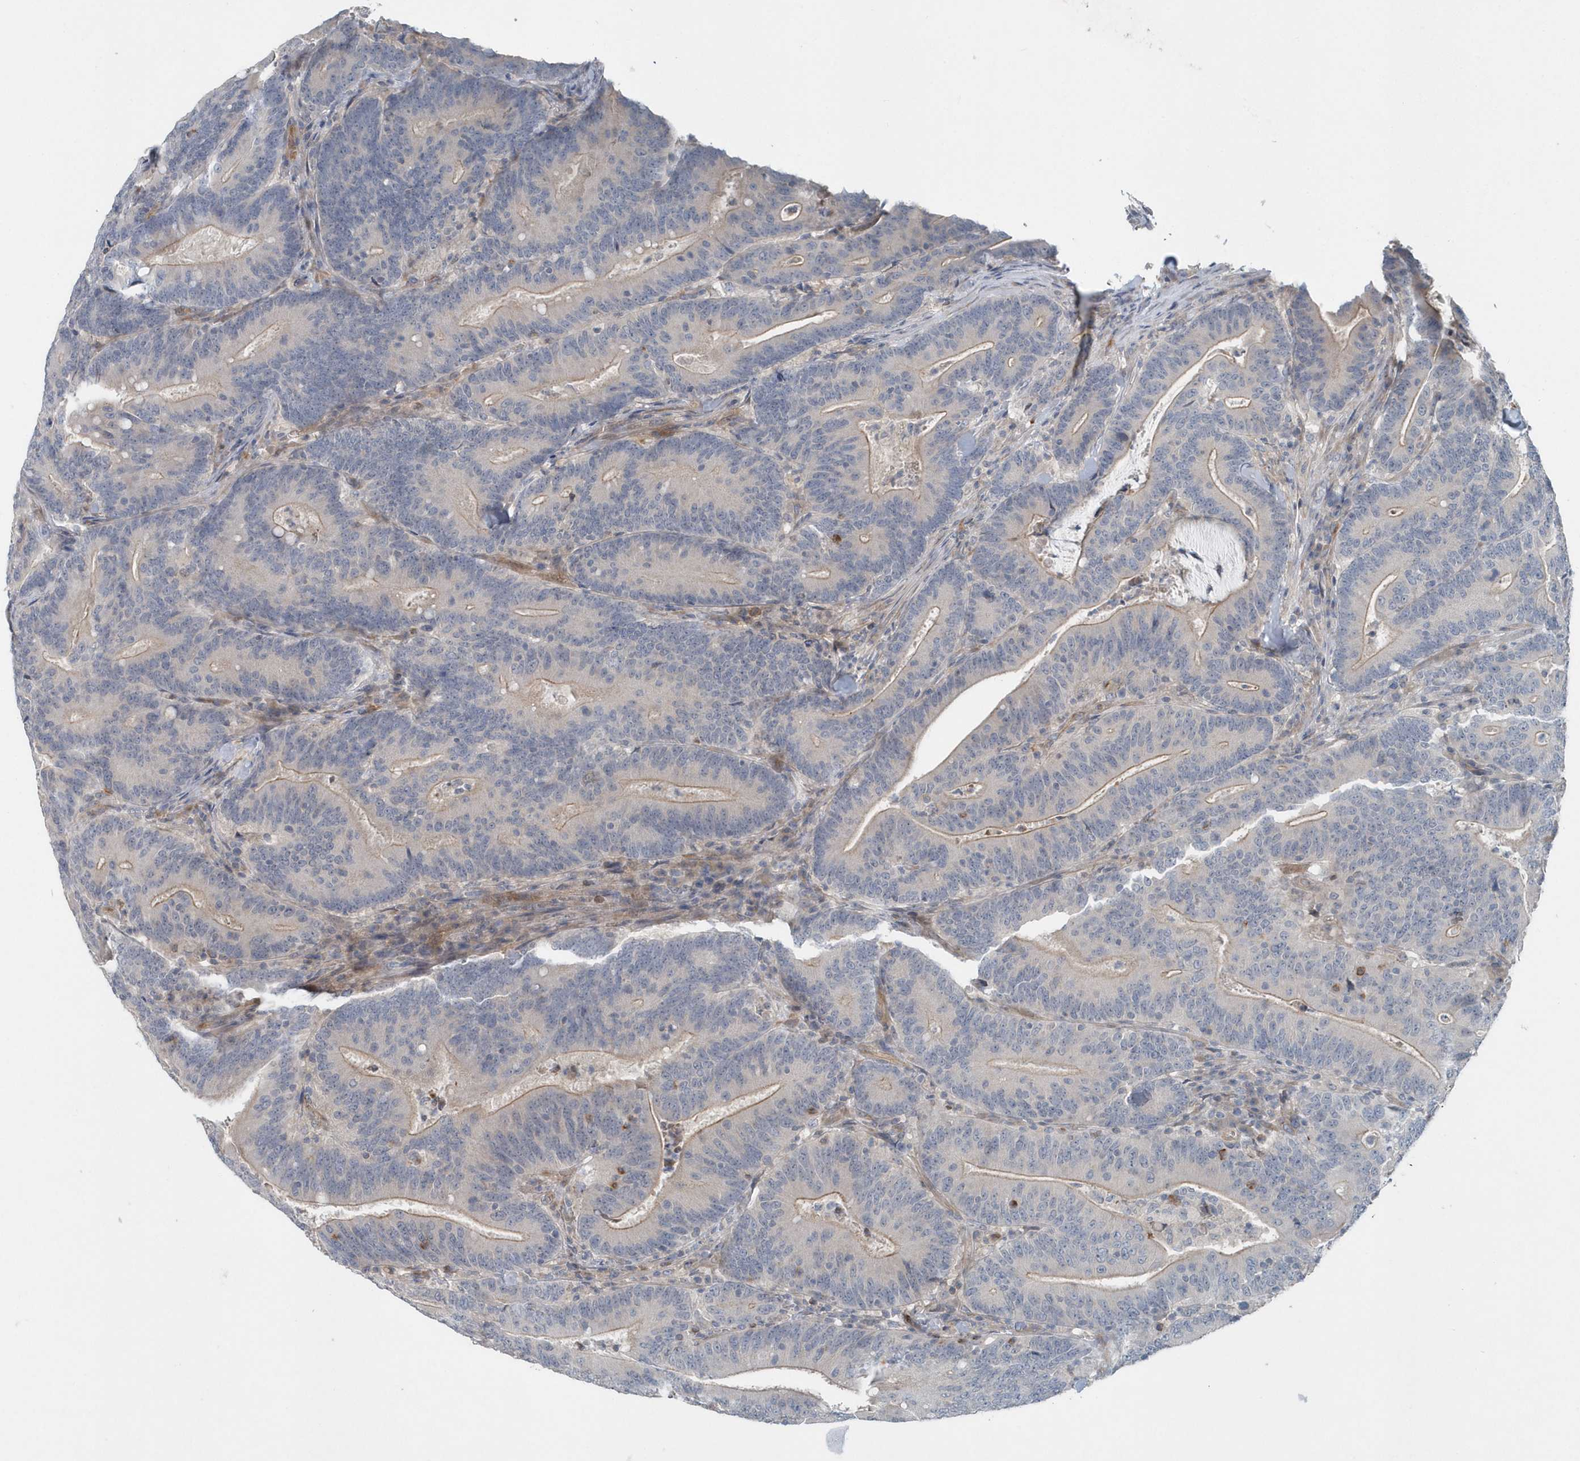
{"staining": {"intensity": "weak", "quantity": "25%-75%", "location": "cytoplasmic/membranous"}, "tissue": "colorectal cancer", "cell_type": "Tumor cells", "image_type": "cancer", "snomed": [{"axis": "morphology", "description": "Adenocarcinoma, NOS"}, {"axis": "topography", "description": "Colon"}], "caption": "An immunohistochemistry (IHC) histopathology image of tumor tissue is shown. Protein staining in brown labels weak cytoplasmic/membranous positivity in colorectal adenocarcinoma within tumor cells. (IHC, brightfield microscopy, high magnification).", "gene": "MCC", "patient": {"sex": "female", "age": 66}}